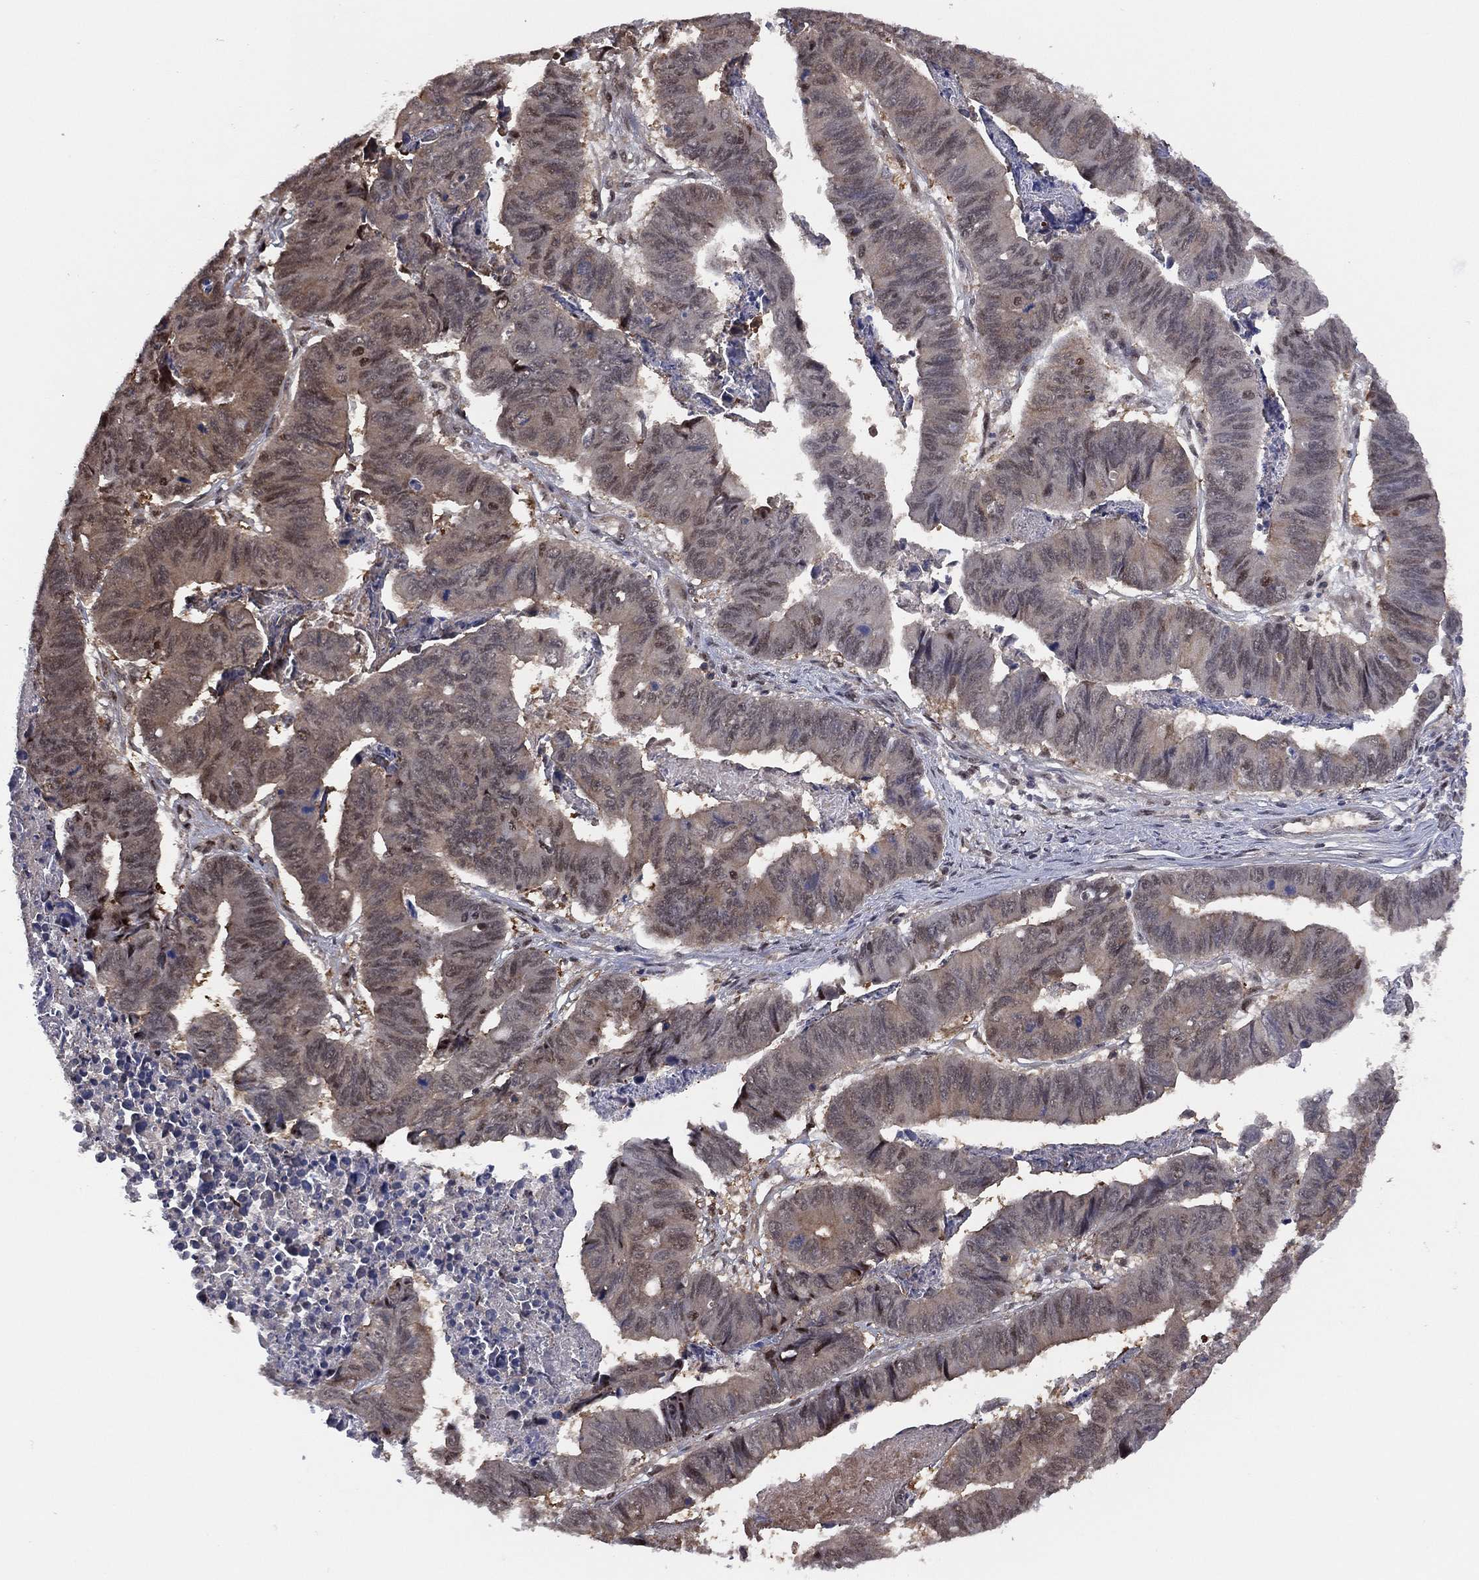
{"staining": {"intensity": "moderate", "quantity": "25%-75%", "location": "cytoplasmic/membranous"}, "tissue": "stomach cancer", "cell_type": "Tumor cells", "image_type": "cancer", "snomed": [{"axis": "morphology", "description": "Adenocarcinoma, NOS"}, {"axis": "topography", "description": "Stomach, lower"}], "caption": "Immunohistochemical staining of human adenocarcinoma (stomach) reveals medium levels of moderate cytoplasmic/membranous protein positivity in about 25%-75% of tumor cells. Nuclei are stained in blue.", "gene": "ICOSLG", "patient": {"sex": "male", "age": 77}}